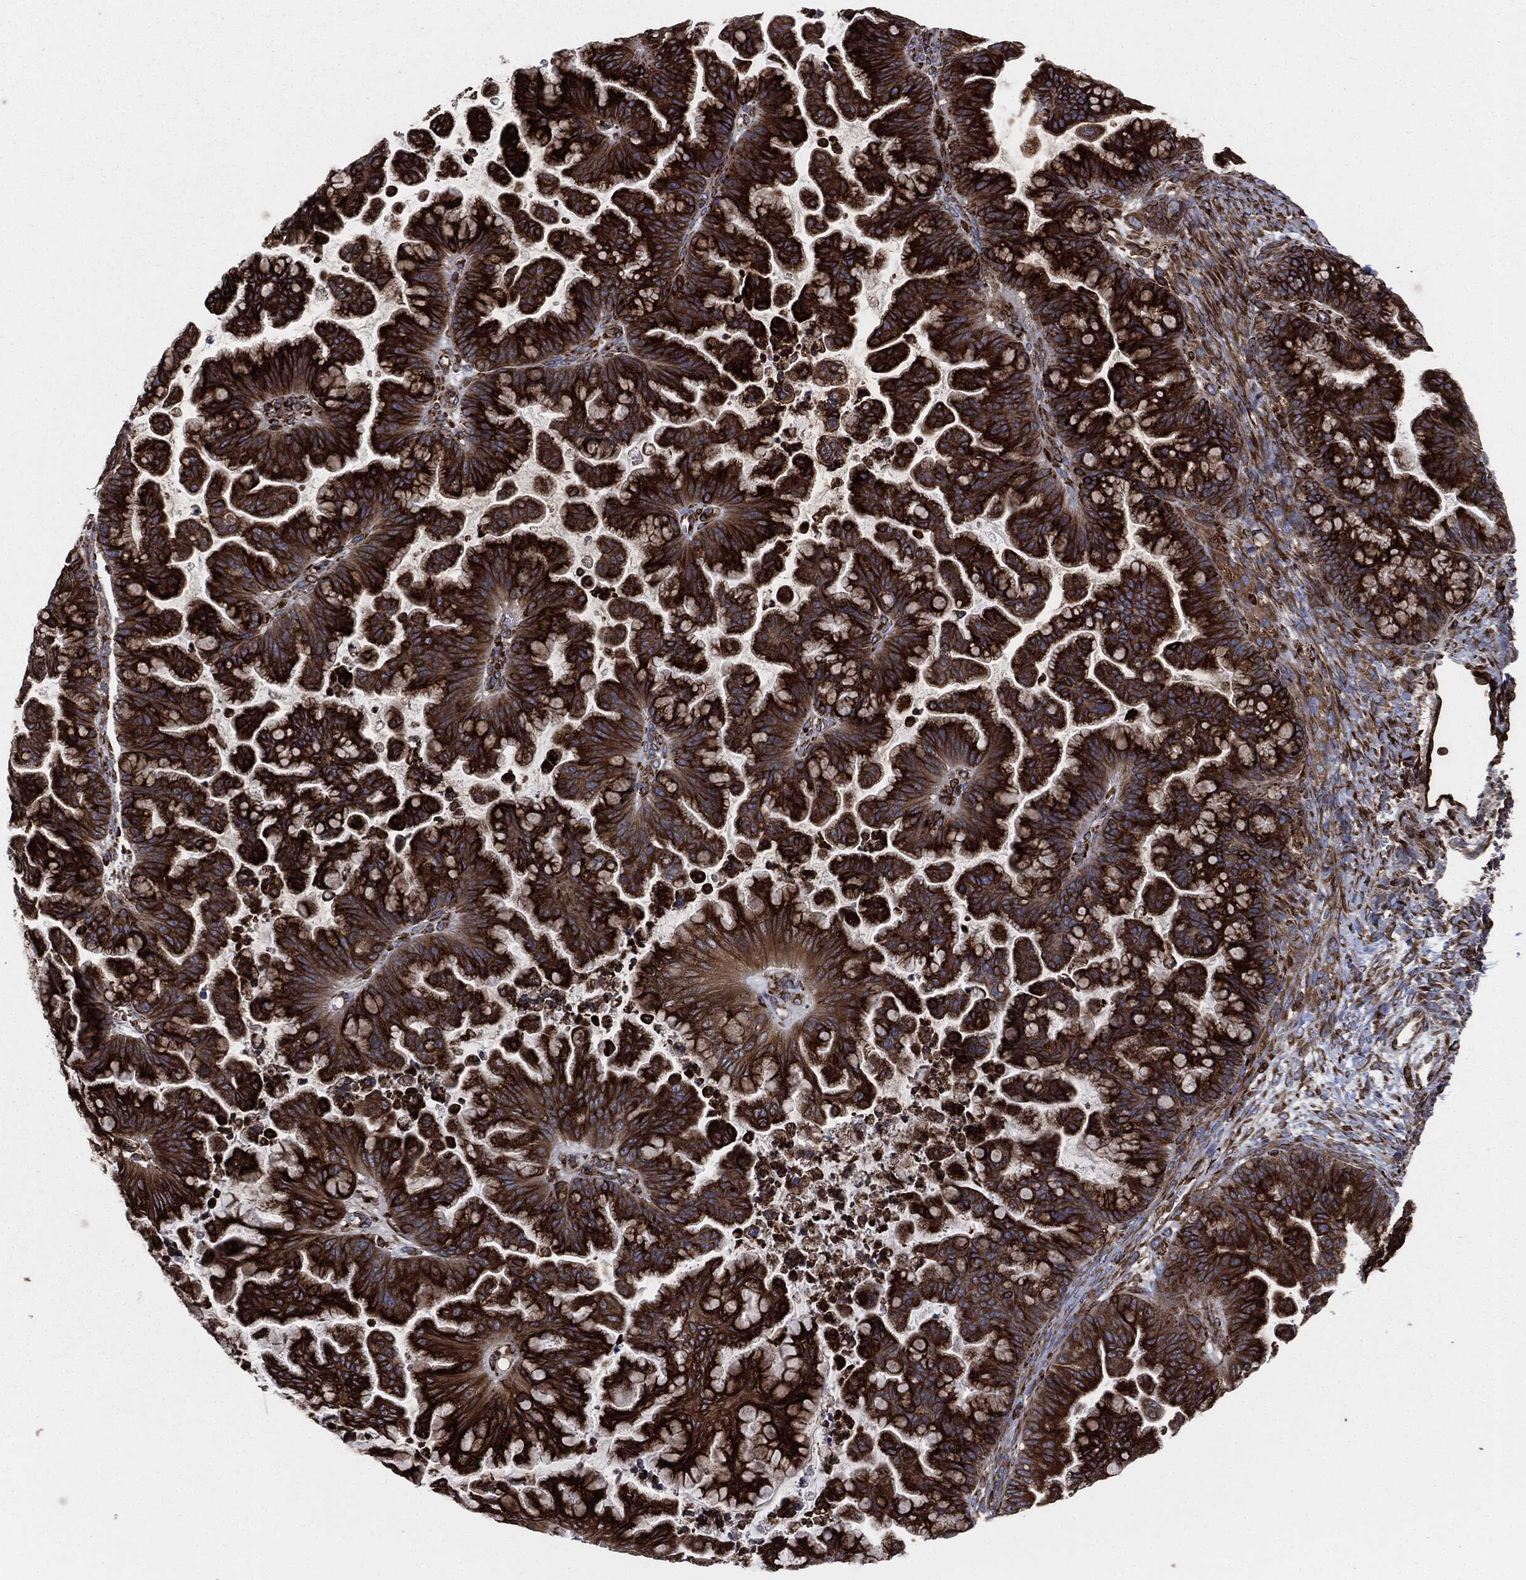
{"staining": {"intensity": "strong", "quantity": ">75%", "location": "cytoplasmic/membranous"}, "tissue": "ovarian cancer", "cell_type": "Tumor cells", "image_type": "cancer", "snomed": [{"axis": "morphology", "description": "Cystadenocarcinoma, mucinous, NOS"}, {"axis": "topography", "description": "Ovary"}], "caption": "Protein staining demonstrates strong cytoplasmic/membranous staining in about >75% of tumor cells in ovarian mucinous cystadenocarcinoma.", "gene": "CALR", "patient": {"sex": "female", "age": 67}}